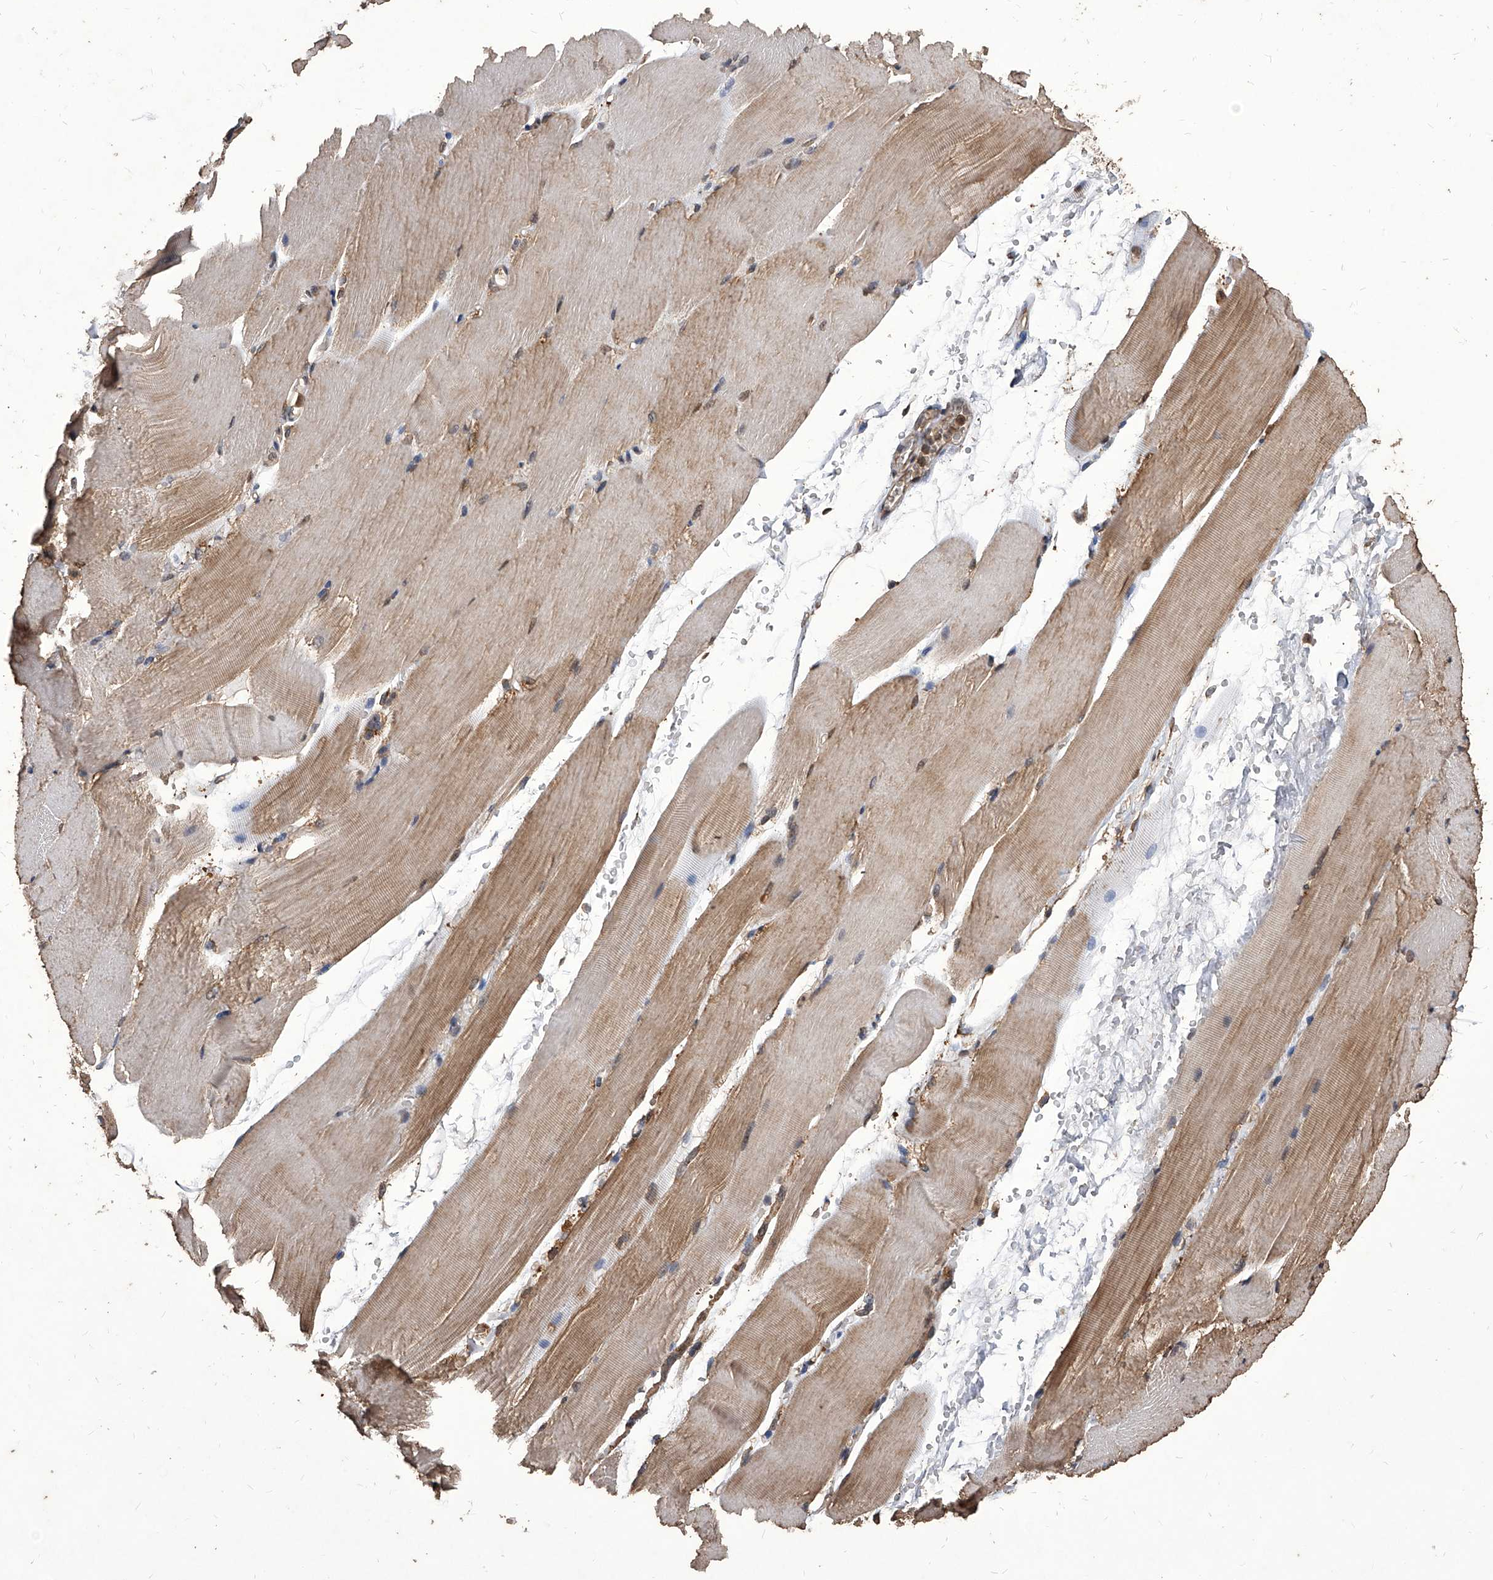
{"staining": {"intensity": "moderate", "quantity": "<25%", "location": "cytoplasmic/membranous,nuclear"}, "tissue": "skeletal muscle", "cell_type": "Myocytes", "image_type": "normal", "snomed": [{"axis": "morphology", "description": "Normal tissue, NOS"}, {"axis": "topography", "description": "Skeletal muscle"}, {"axis": "topography", "description": "Parathyroid gland"}], "caption": "Myocytes display moderate cytoplasmic/membranous,nuclear expression in approximately <25% of cells in unremarkable skeletal muscle. The staining was performed using DAB, with brown indicating positive protein expression. Nuclei are stained blue with hematoxylin.", "gene": "FBXL4", "patient": {"sex": "female", "age": 37}}